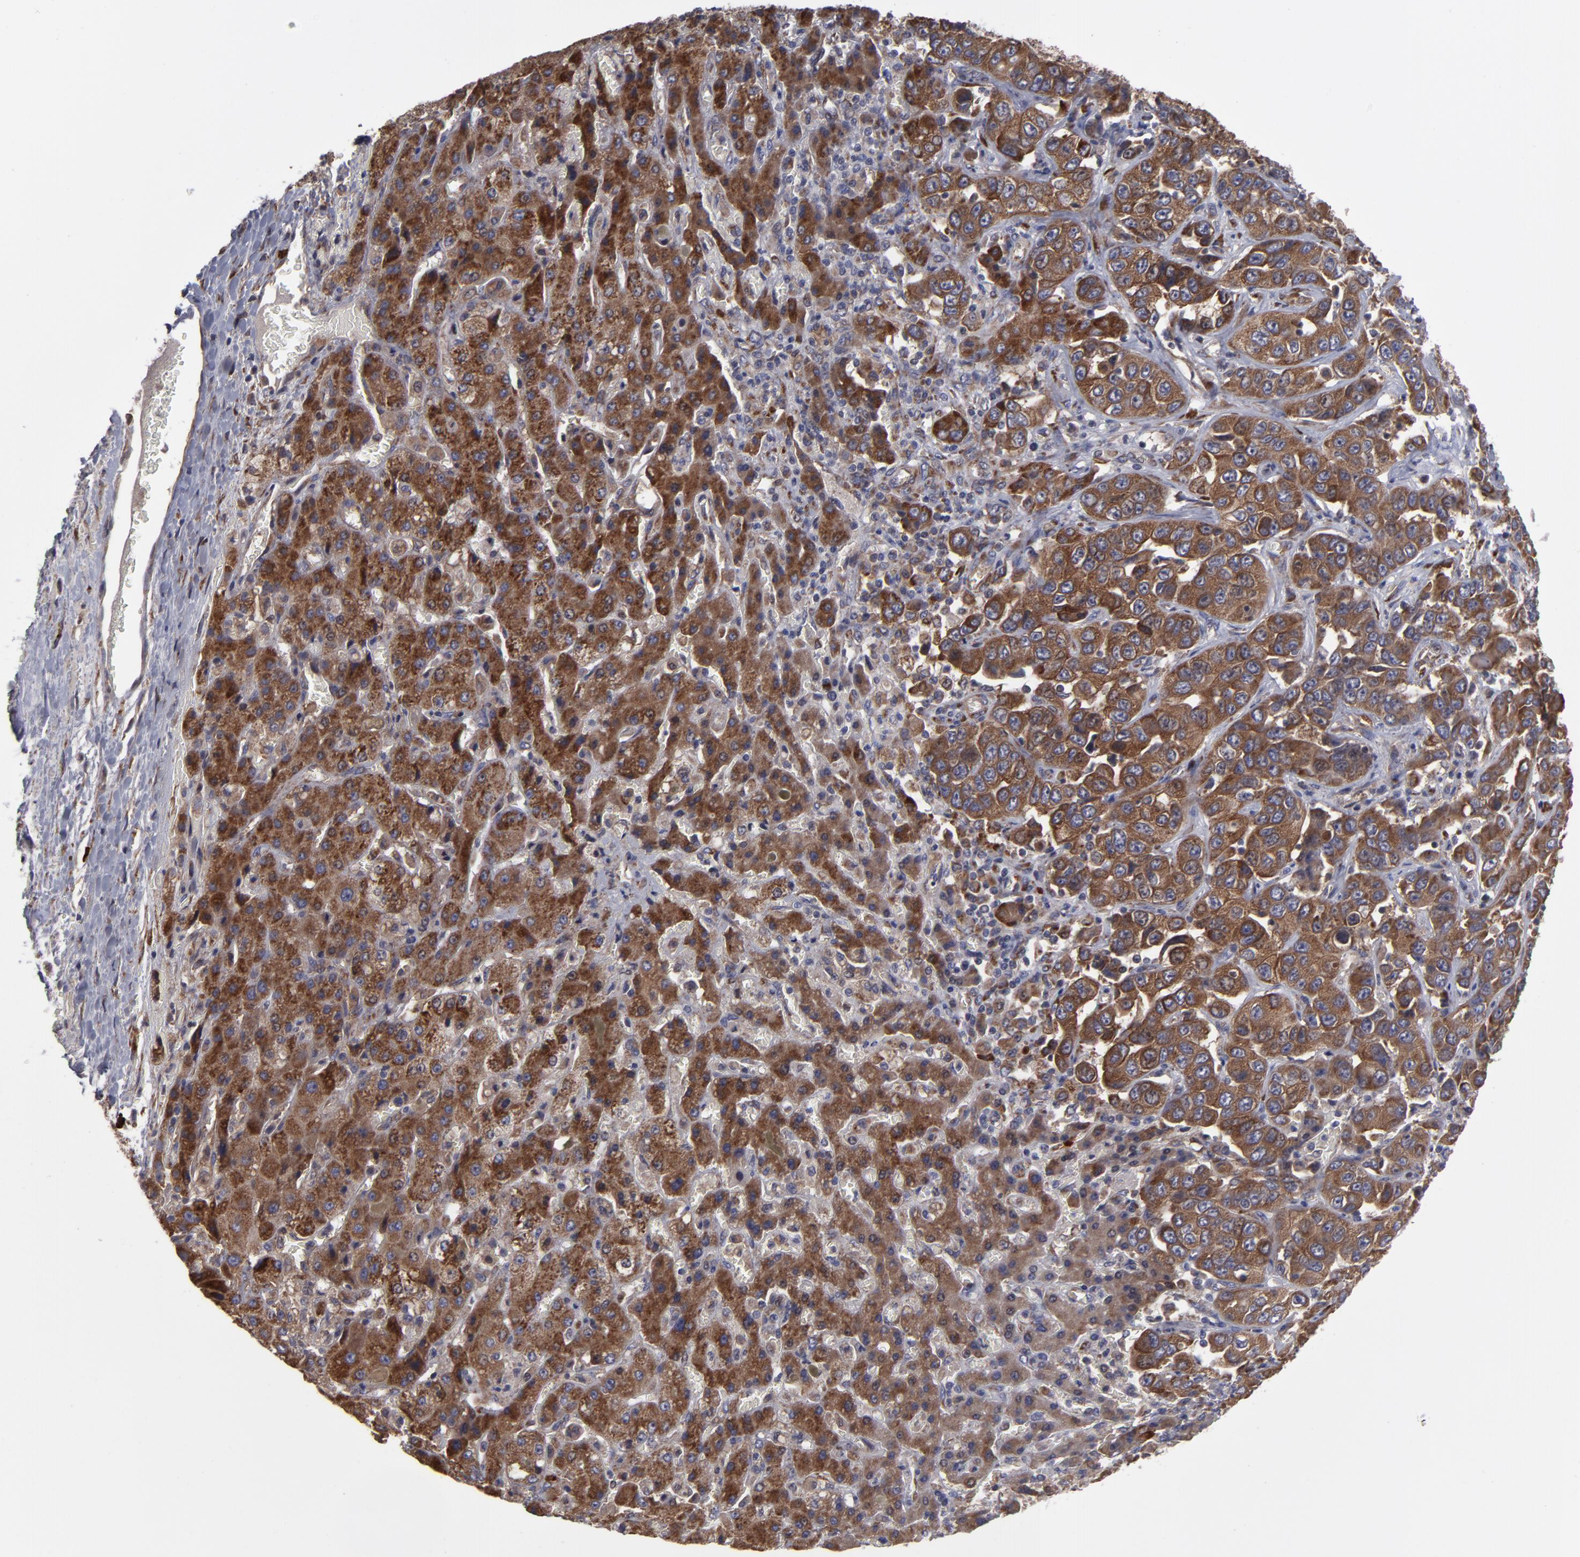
{"staining": {"intensity": "moderate", "quantity": ">75%", "location": "cytoplasmic/membranous"}, "tissue": "liver cancer", "cell_type": "Tumor cells", "image_type": "cancer", "snomed": [{"axis": "morphology", "description": "Cholangiocarcinoma"}, {"axis": "topography", "description": "Liver"}], "caption": "Cholangiocarcinoma (liver) was stained to show a protein in brown. There is medium levels of moderate cytoplasmic/membranous positivity in about >75% of tumor cells. The staining was performed using DAB to visualize the protein expression in brown, while the nuclei were stained in blue with hematoxylin (Magnification: 20x).", "gene": "SND1", "patient": {"sex": "female", "age": 52}}